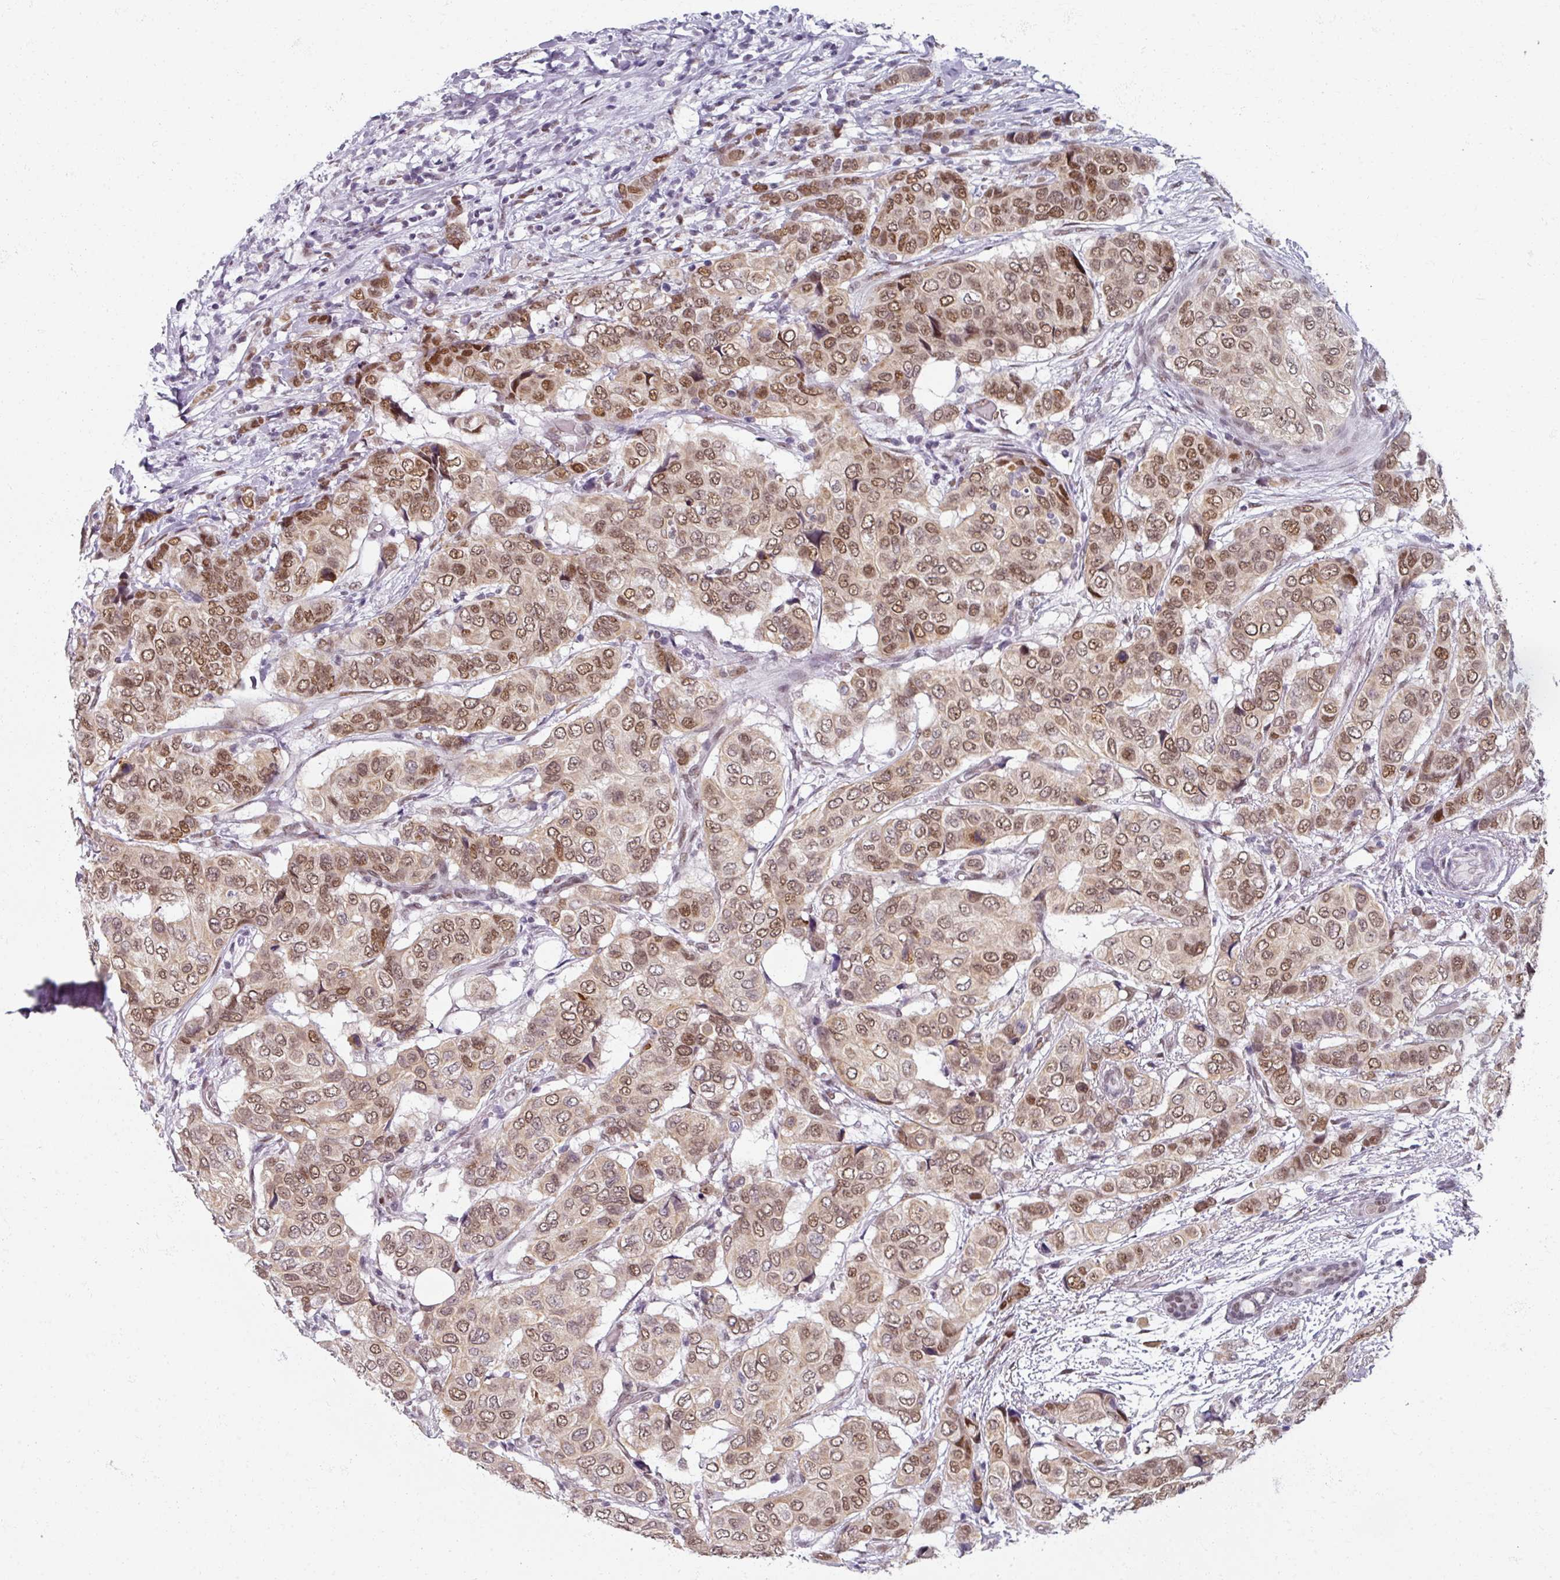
{"staining": {"intensity": "moderate", "quantity": ">75%", "location": "nuclear"}, "tissue": "breast cancer", "cell_type": "Tumor cells", "image_type": "cancer", "snomed": [{"axis": "morphology", "description": "Lobular carcinoma"}, {"axis": "topography", "description": "Breast"}], "caption": "An IHC micrograph of tumor tissue is shown. Protein staining in brown shows moderate nuclear positivity in breast cancer (lobular carcinoma) within tumor cells.", "gene": "RIPOR3", "patient": {"sex": "female", "age": 51}}